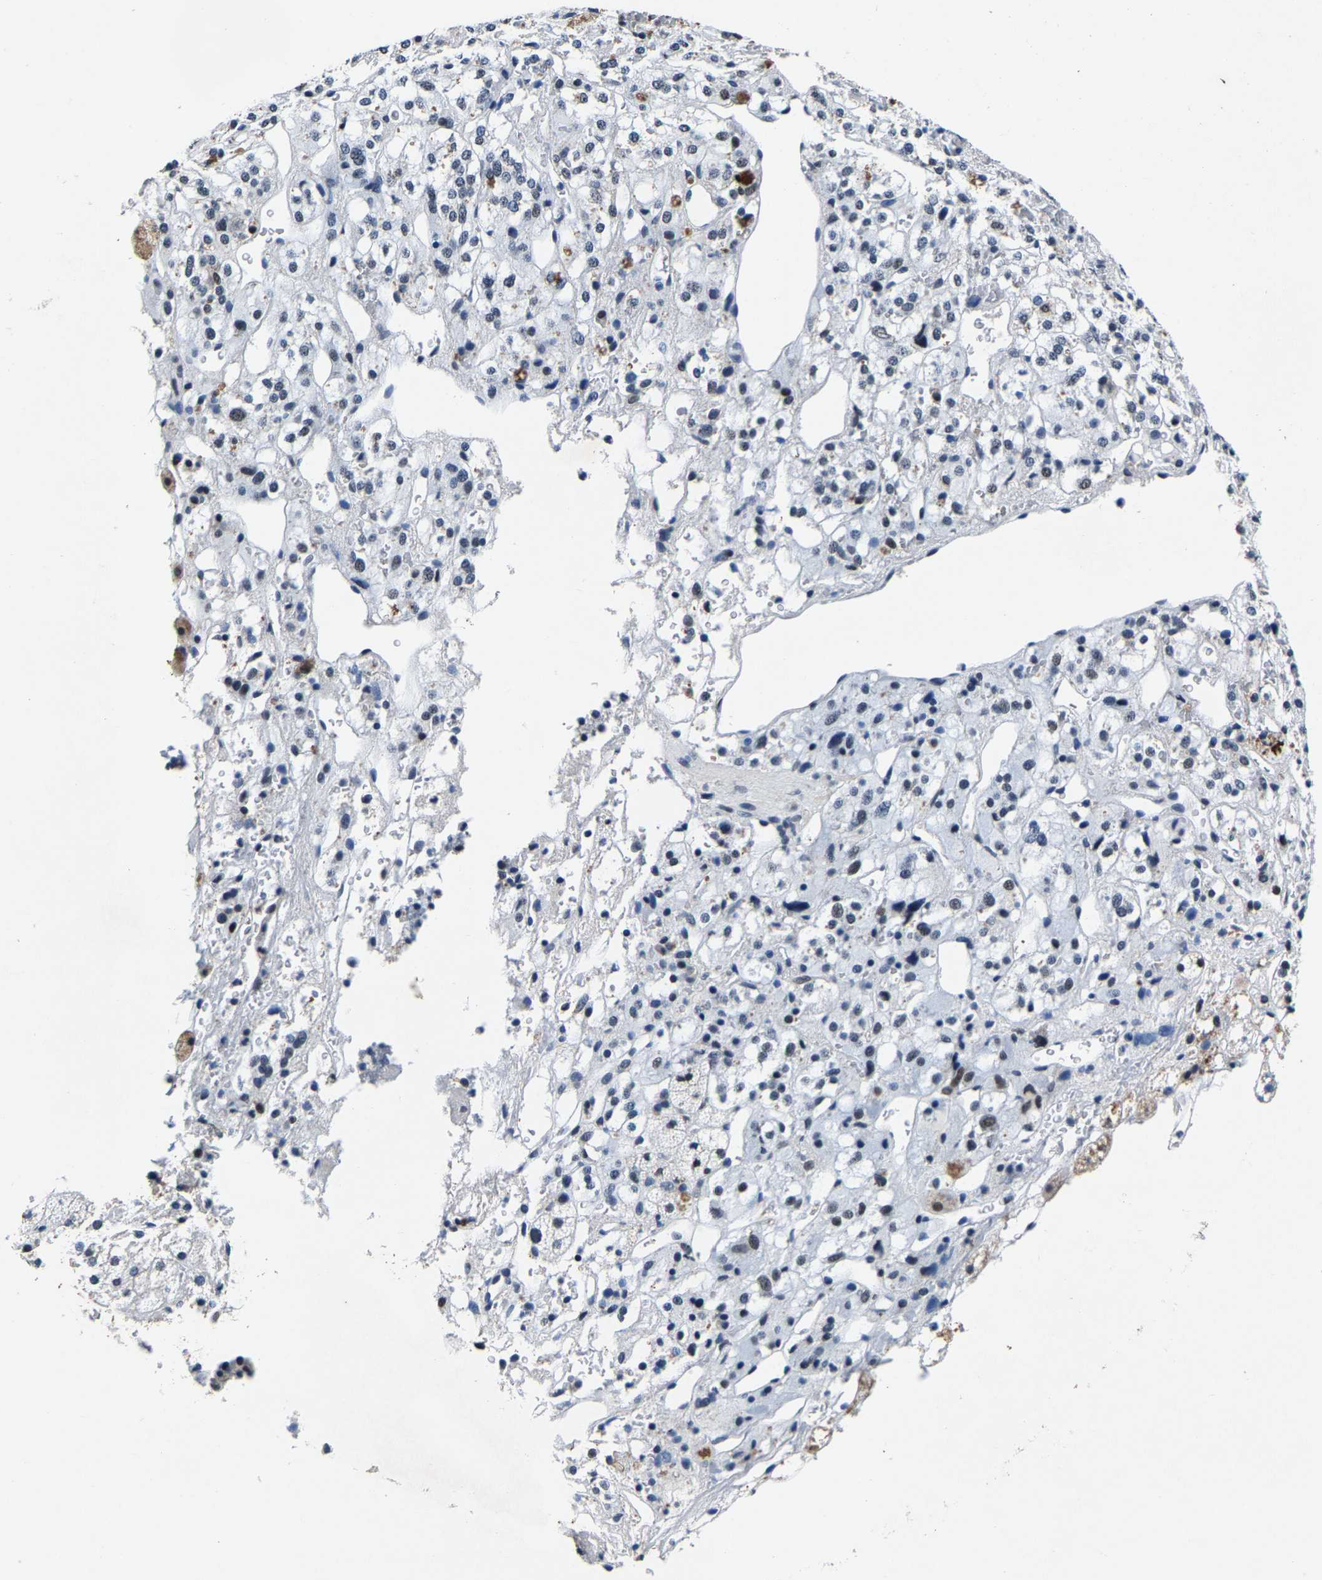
{"staining": {"intensity": "weak", "quantity": "25%-75%", "location": "nuclear"}, "tissue": "adrenal gland", "cell_type": "Glandular cells", "image_type": "normal", "snomed": [{"axis": "morphology", "description": "Normal tissue, NOS"}, {"axis": "topography", "description": "Adrenal gland"}], "caption": "Protein expression by immunohistochemistry exhibits weak nuclear staining in about 25%-75% of glandular cells in benign adrenal gland. The staining was performed using DAB, with brown indicating positive protein expression. Nuclei are stained blue with hematoxylin.", "gene": "UBN2", "patient": {"sex": "male", "age": 56}}